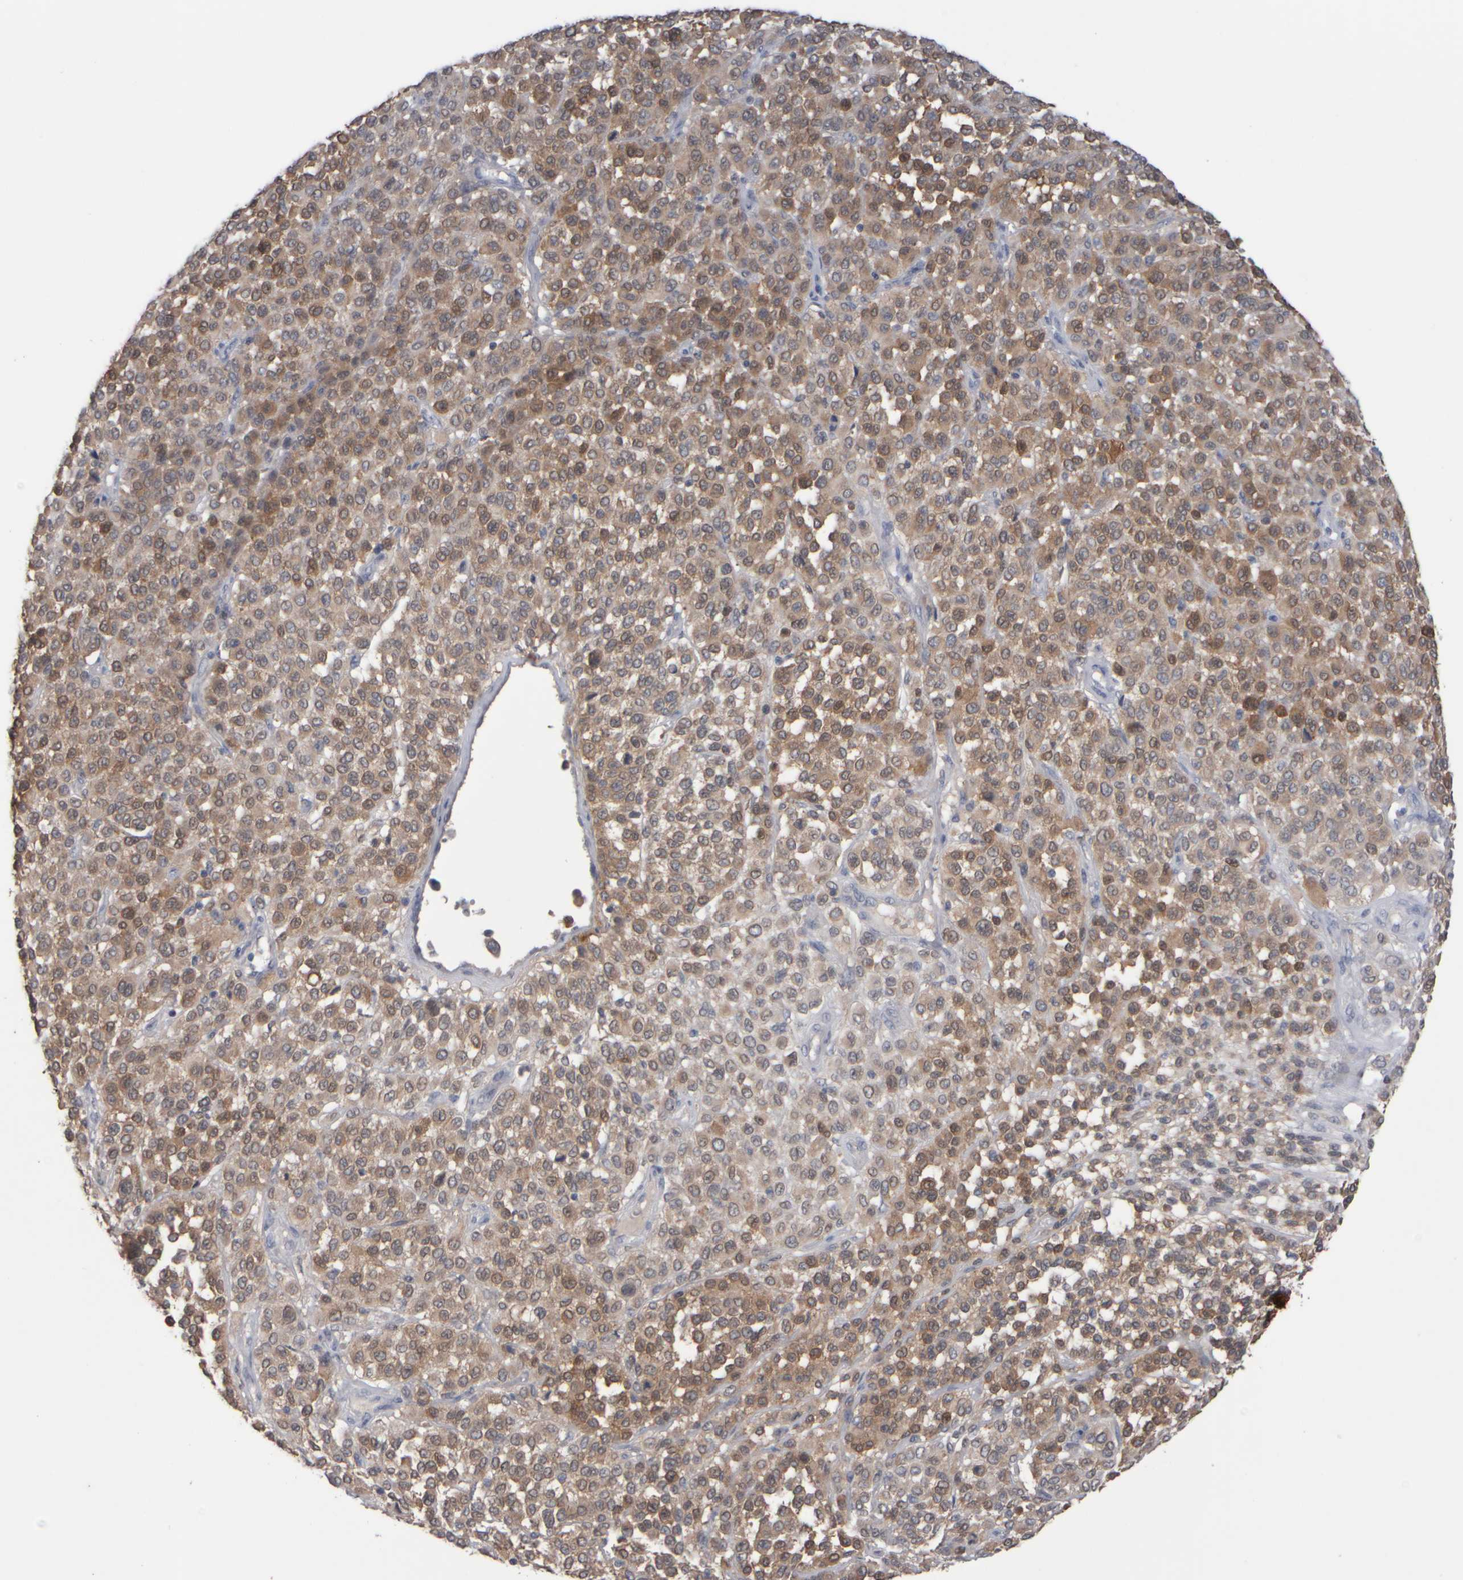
{"staining": {"intensity": "weak", "quantity": "25%-75%", "location": "cytoplasmic/membranous"}, "tissue": "melanoma", "cell_type": "Tumor cells", "image_type": "cancer", "snomed": [{"axis": "morphology", "description": "Malignant melanoma, Metastatic site"}, {"axis": "topography", "description": "Pancreas"}], "caption": "Immunohistochemistry staining of malignant melanoma (metastatic site), which displays low levels of weak cytoplasmic/membranous expression in approximately 25%-75% of tumor cells indicating weak cytoplasmic/membranous protein expression. The staining was performed using DAB (3,3'-diaminobenzidine) (brown) for protein detection and nuclei were counterstained in hematoxylin (blue).", "gene": "EPHX2", "patient": {"sex": "female", "age": 30}}